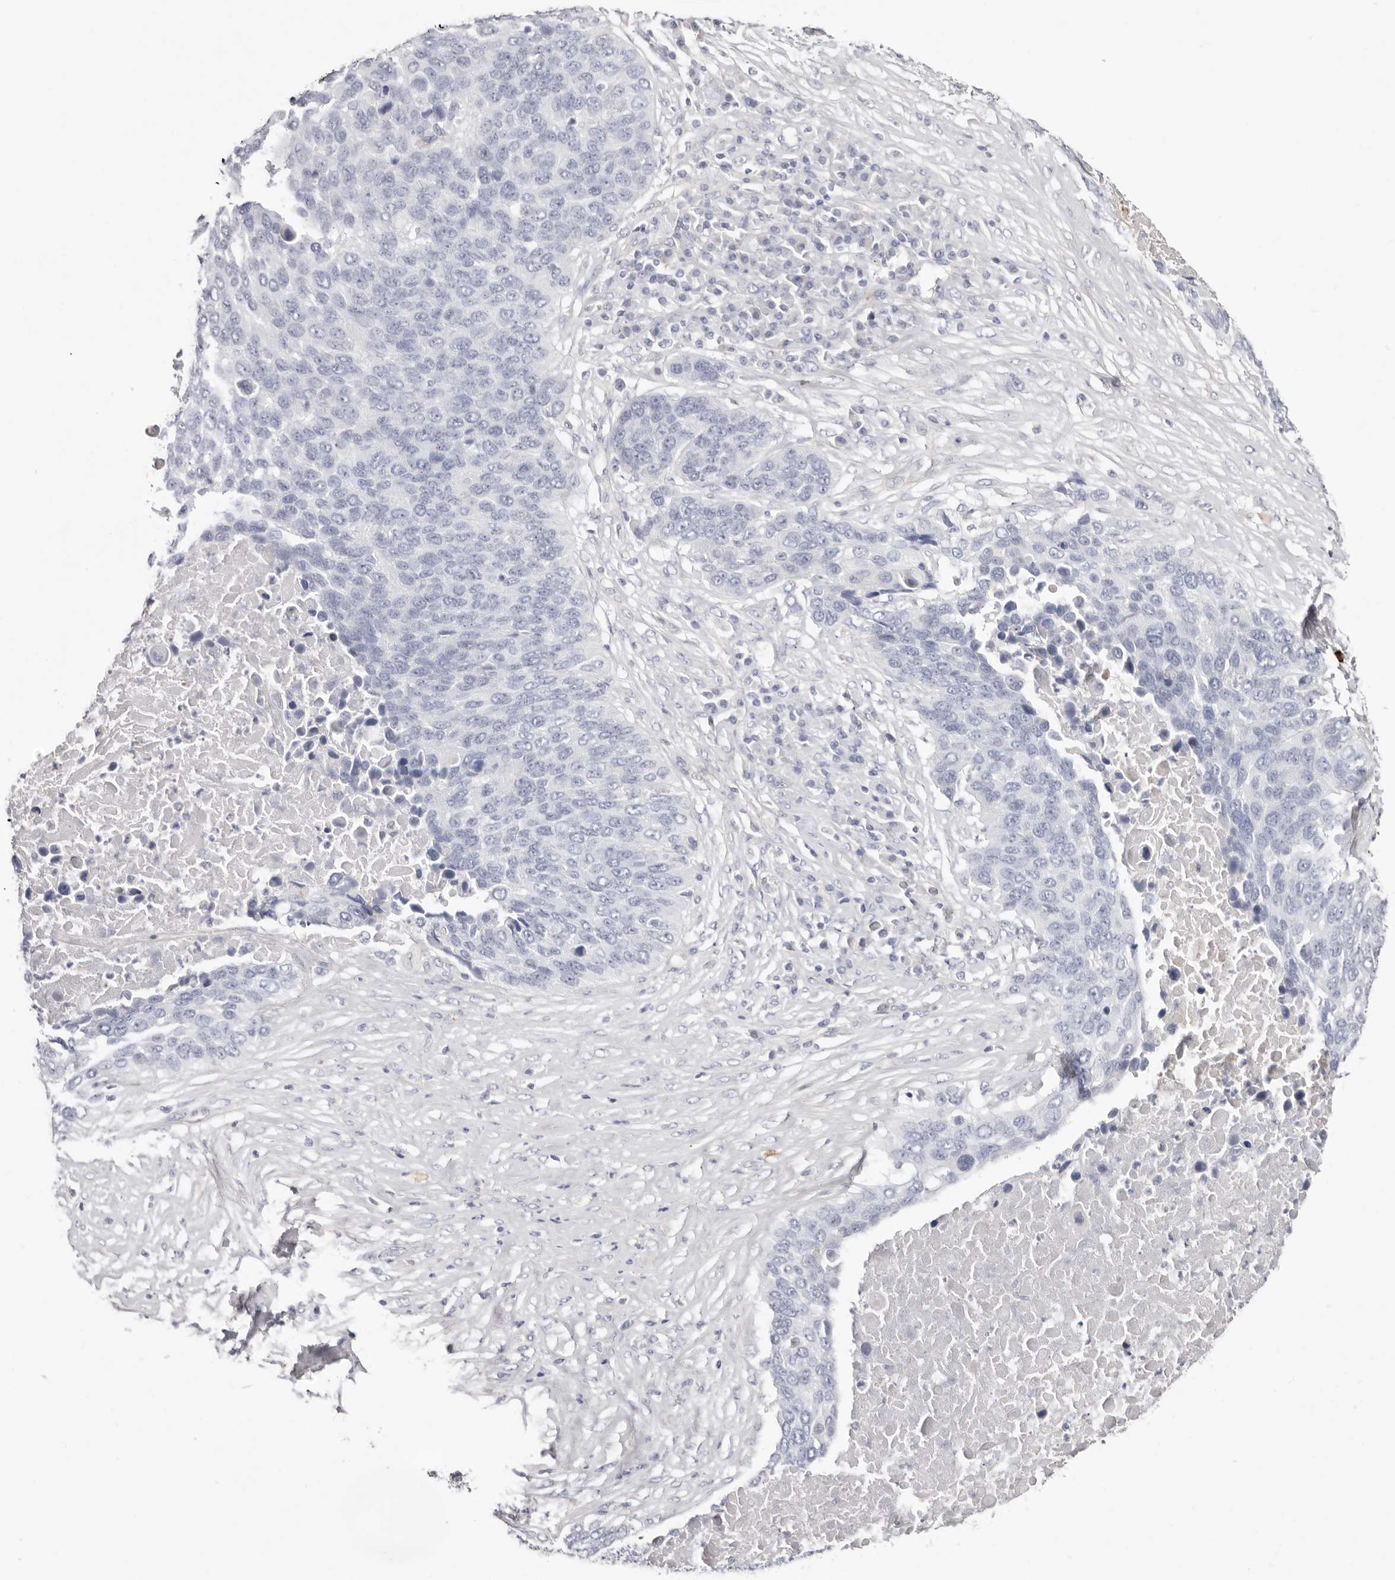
{"staining": {"intensity": "negative", "quantity": "none", "location": "none"}, "tissue": "lung cancer", "cell_type": "Tumor cells", "image_type": "cancer", "snomed": [{"axis": "morphology", "description": "Squamous cell carcinoma, NOS"}, {"axis": "topography", "description": "Lung"}], "caption": "An immunohistochemistry micrograph of lung cancer is shown. There is no staining in tumor cells of lung cancer.", "gene": "PKDCC", "patient": {"sex": "male", "age": 66}}